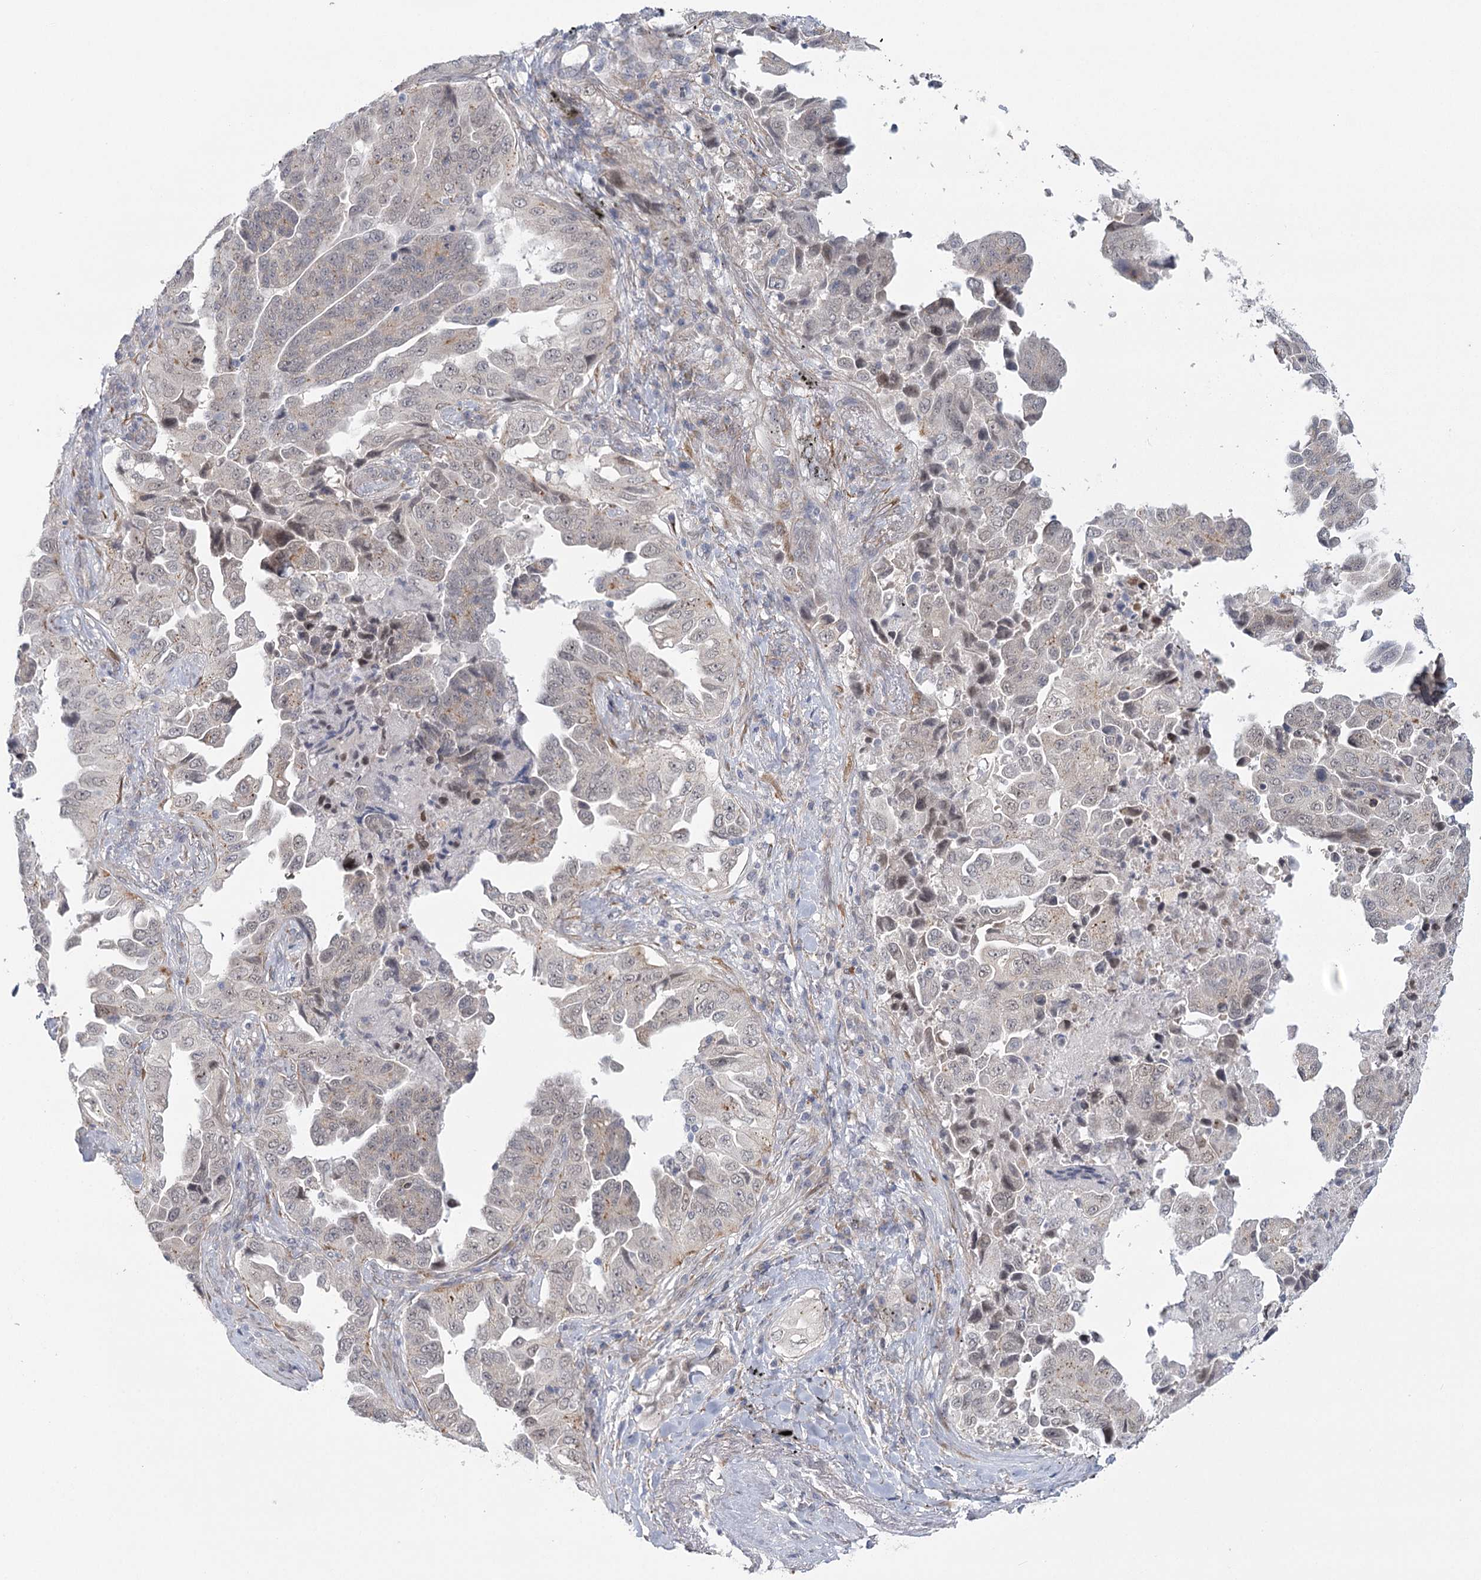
{"staining": {"intensity": "negative", "quantity": "none", "location": "none"}, "tissue": "lung cancer", "cell_type": "Tumor cells", "image_type": "cancer", "snomed": [{"axis": "morphology", "description": "Adenocarcinoma, NOS"}, {"axis": "topography", "description": "Lung"}], "caption": "Tumor cells are negative for protein expression in human lung cancer (adenocarcinoma). (DAB (3,3'-diaminobenzidine) IHC with hematoxylin counter stain).", "gene": "MED28", "patient": {"sex": "female", "age": 51}}